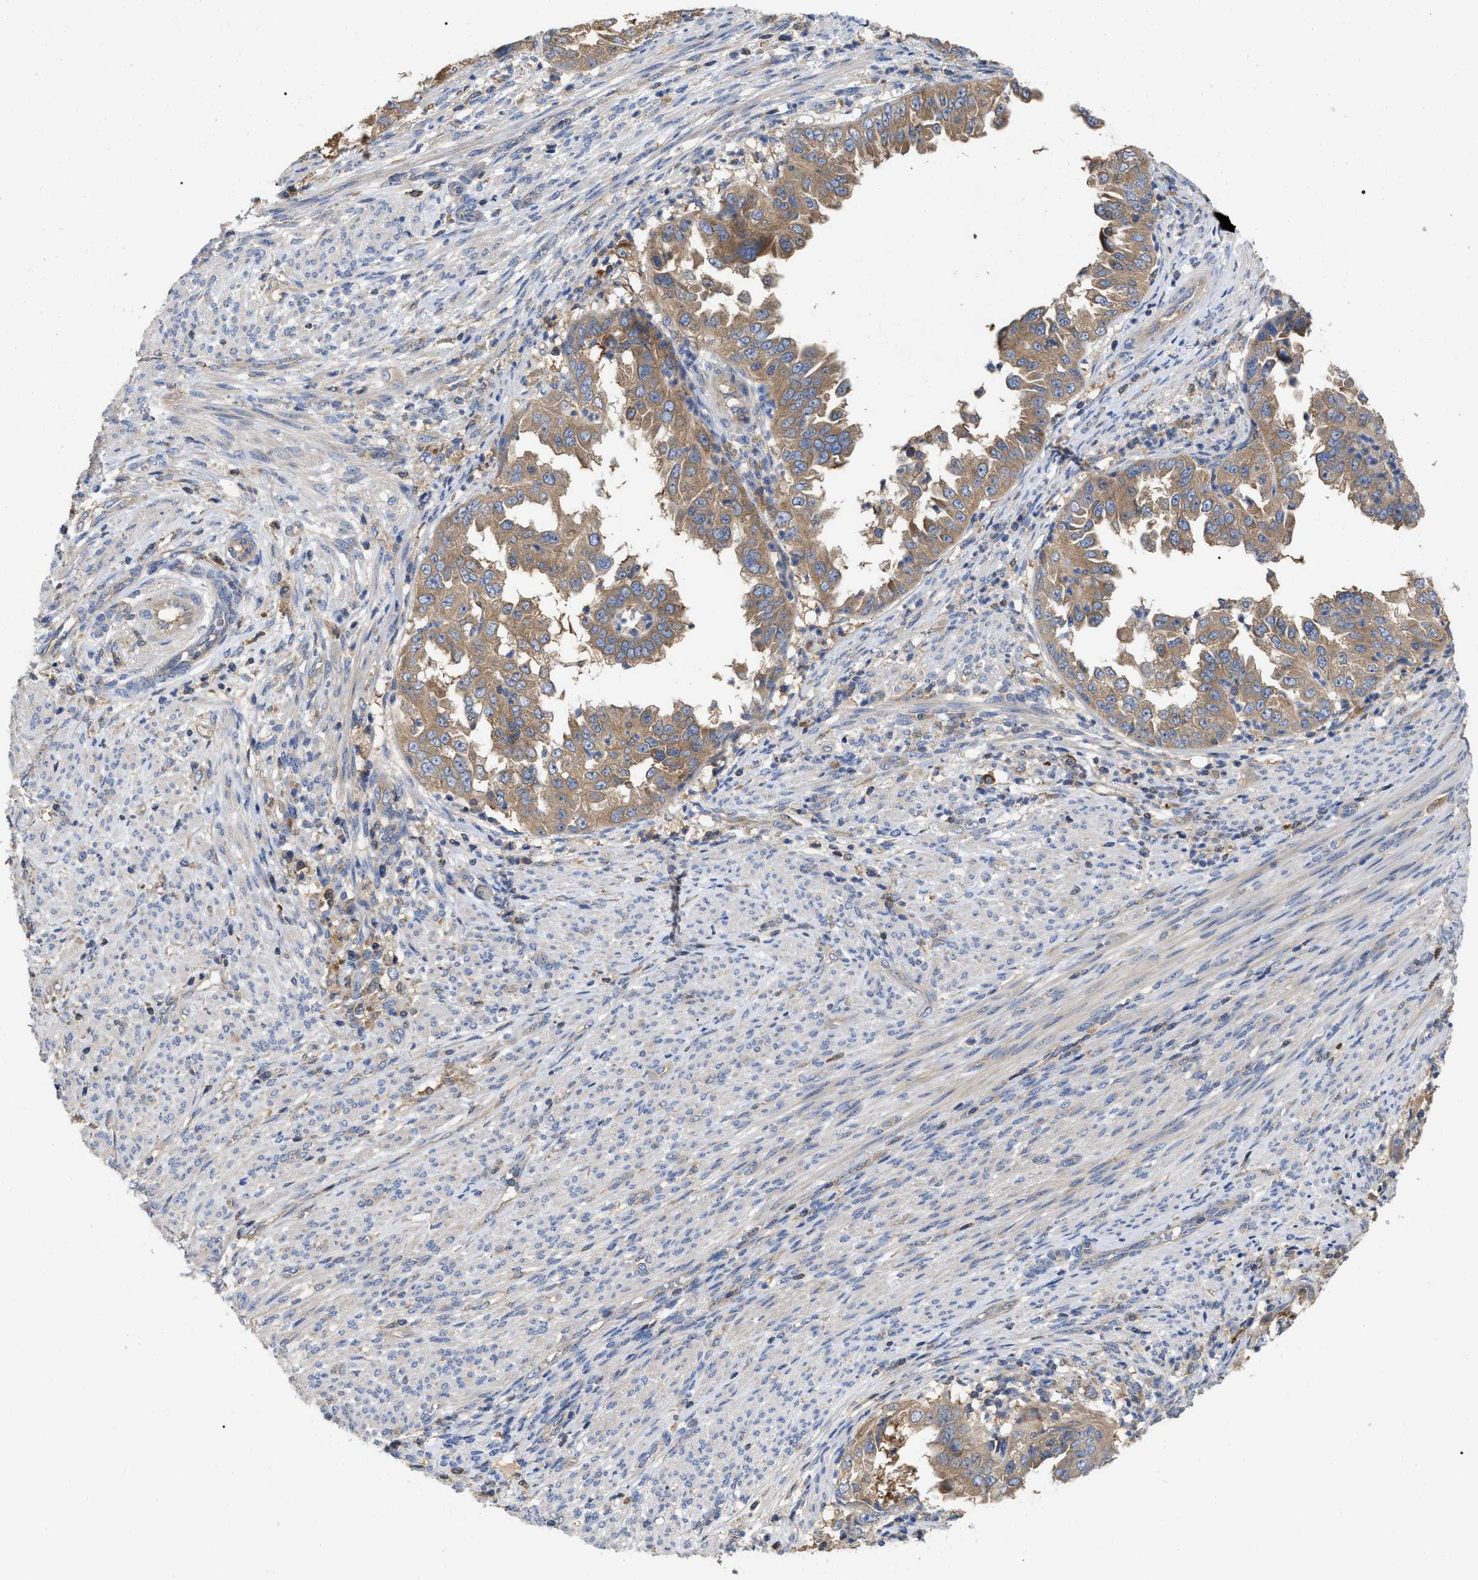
{"staining": {"intensity": "weak", "quantity": ">75%", "location": "cytoplasmic/membranous"}, "tissue": "endometrial cancer", "cell_type": "Tumor cells", "image_type": "cancer", "snomed": [{"axis": "morphology", "description": "Adenocarcinoma, NOS"}, {"axis": "topography", "description": "Endometrium"}], "caption": "Protein expression by IHC demonstrates weak cytoplasmic/membranous positivity in approximately >75% of tumor cells in adenocarcinoma (endometrial). The protein is shown in brown color, while the nuclei are stained blue.", "gene": "RAP1GDS1", "patient": {"sex": "female", "age": 85}}